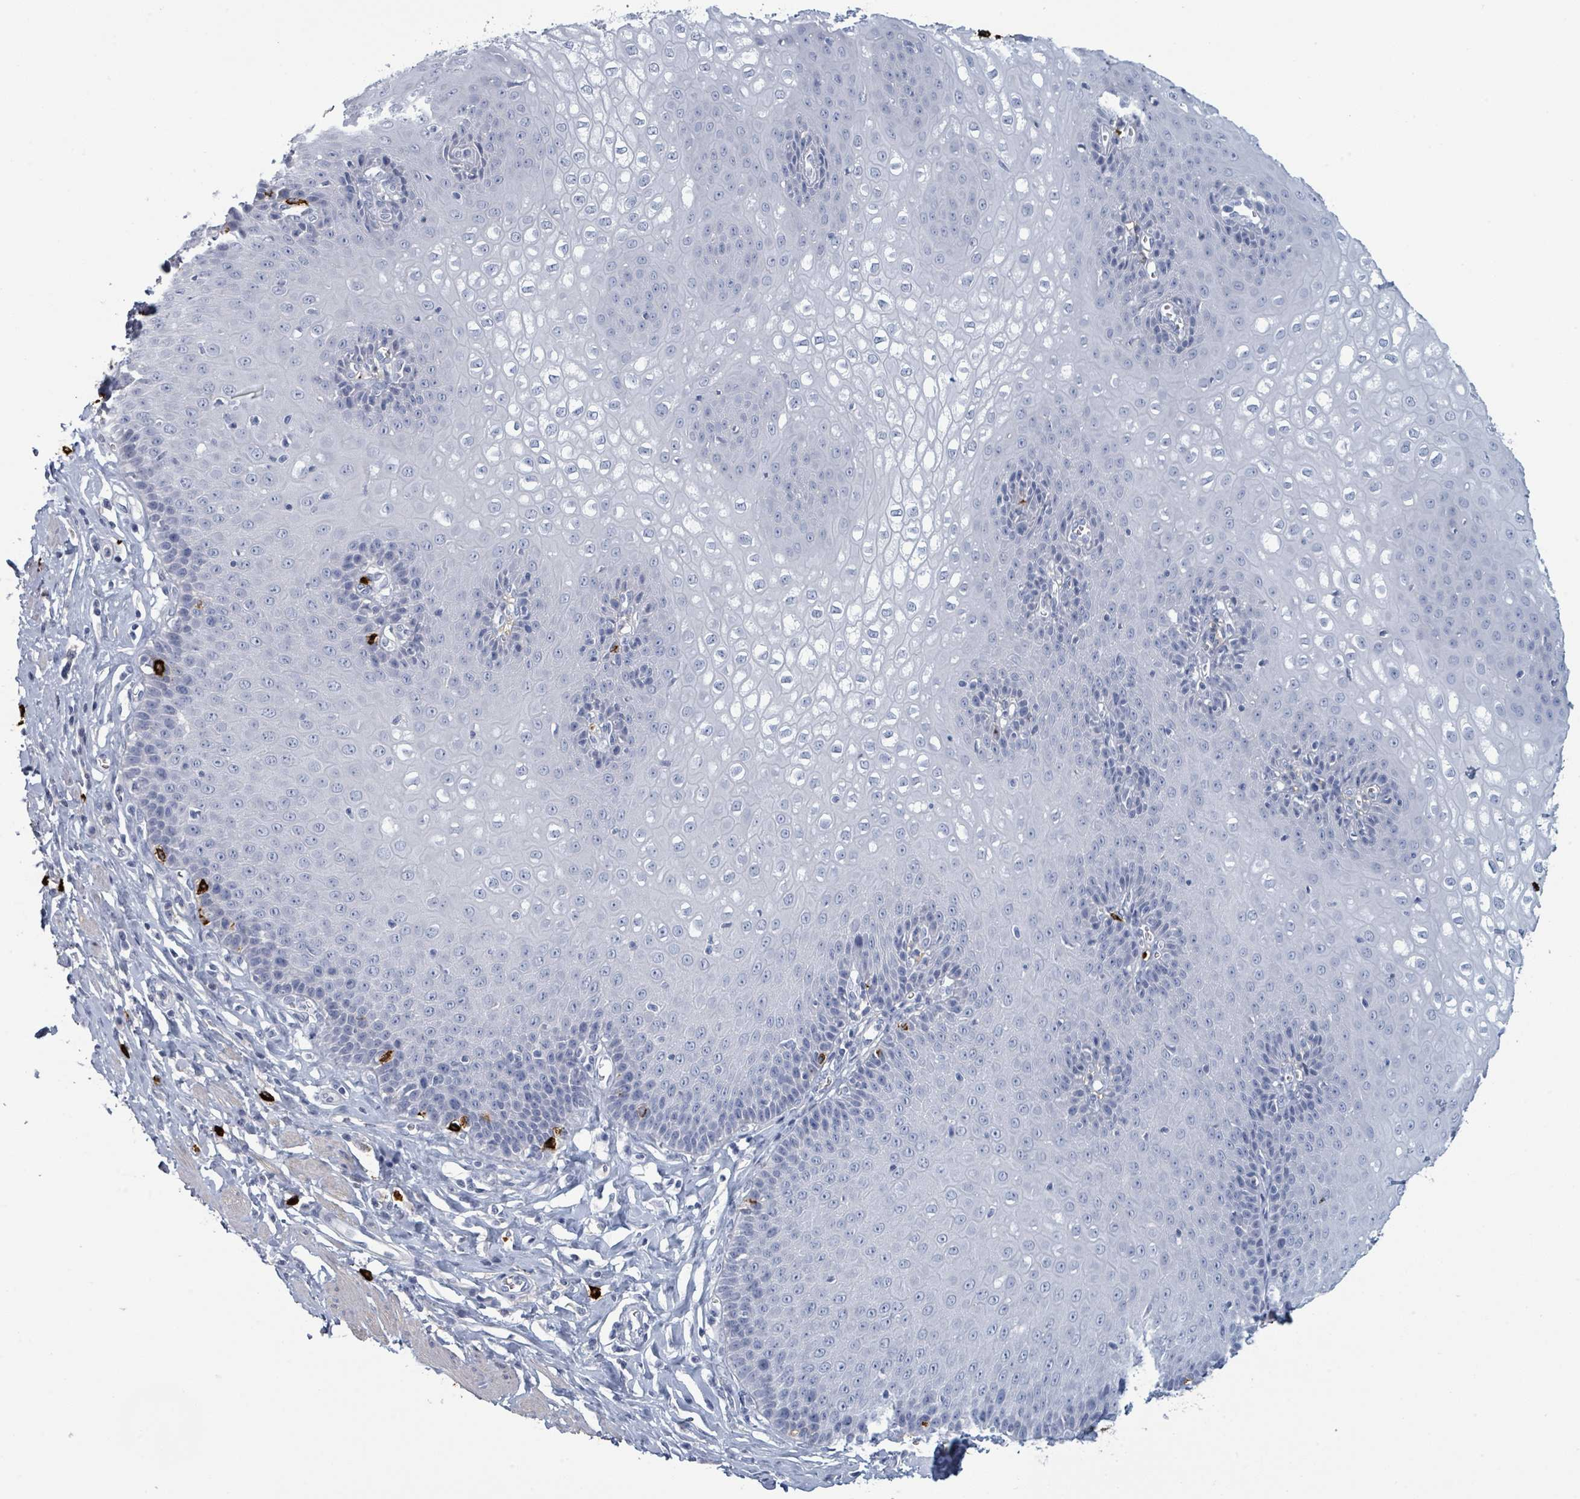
{"staining": {"intensity": "negative", "quantity": "none", "location": "none"}, "tissue": "esophagus", "cell_type": "Squamous epithelial cells", "image_type": "normal", "snomed": [{"axis": "morphology", "description": "Normal tissue, NOS"}, {"axis": "topography", "description": "Esophagus"}], "caption": "This is a photomicrograph of IHC staining of unremarkable esophagus, which shows no expression in squamous epithelial cells.", "gene": "VPS13D", "patient": {"sex": "male", "age": 67}}